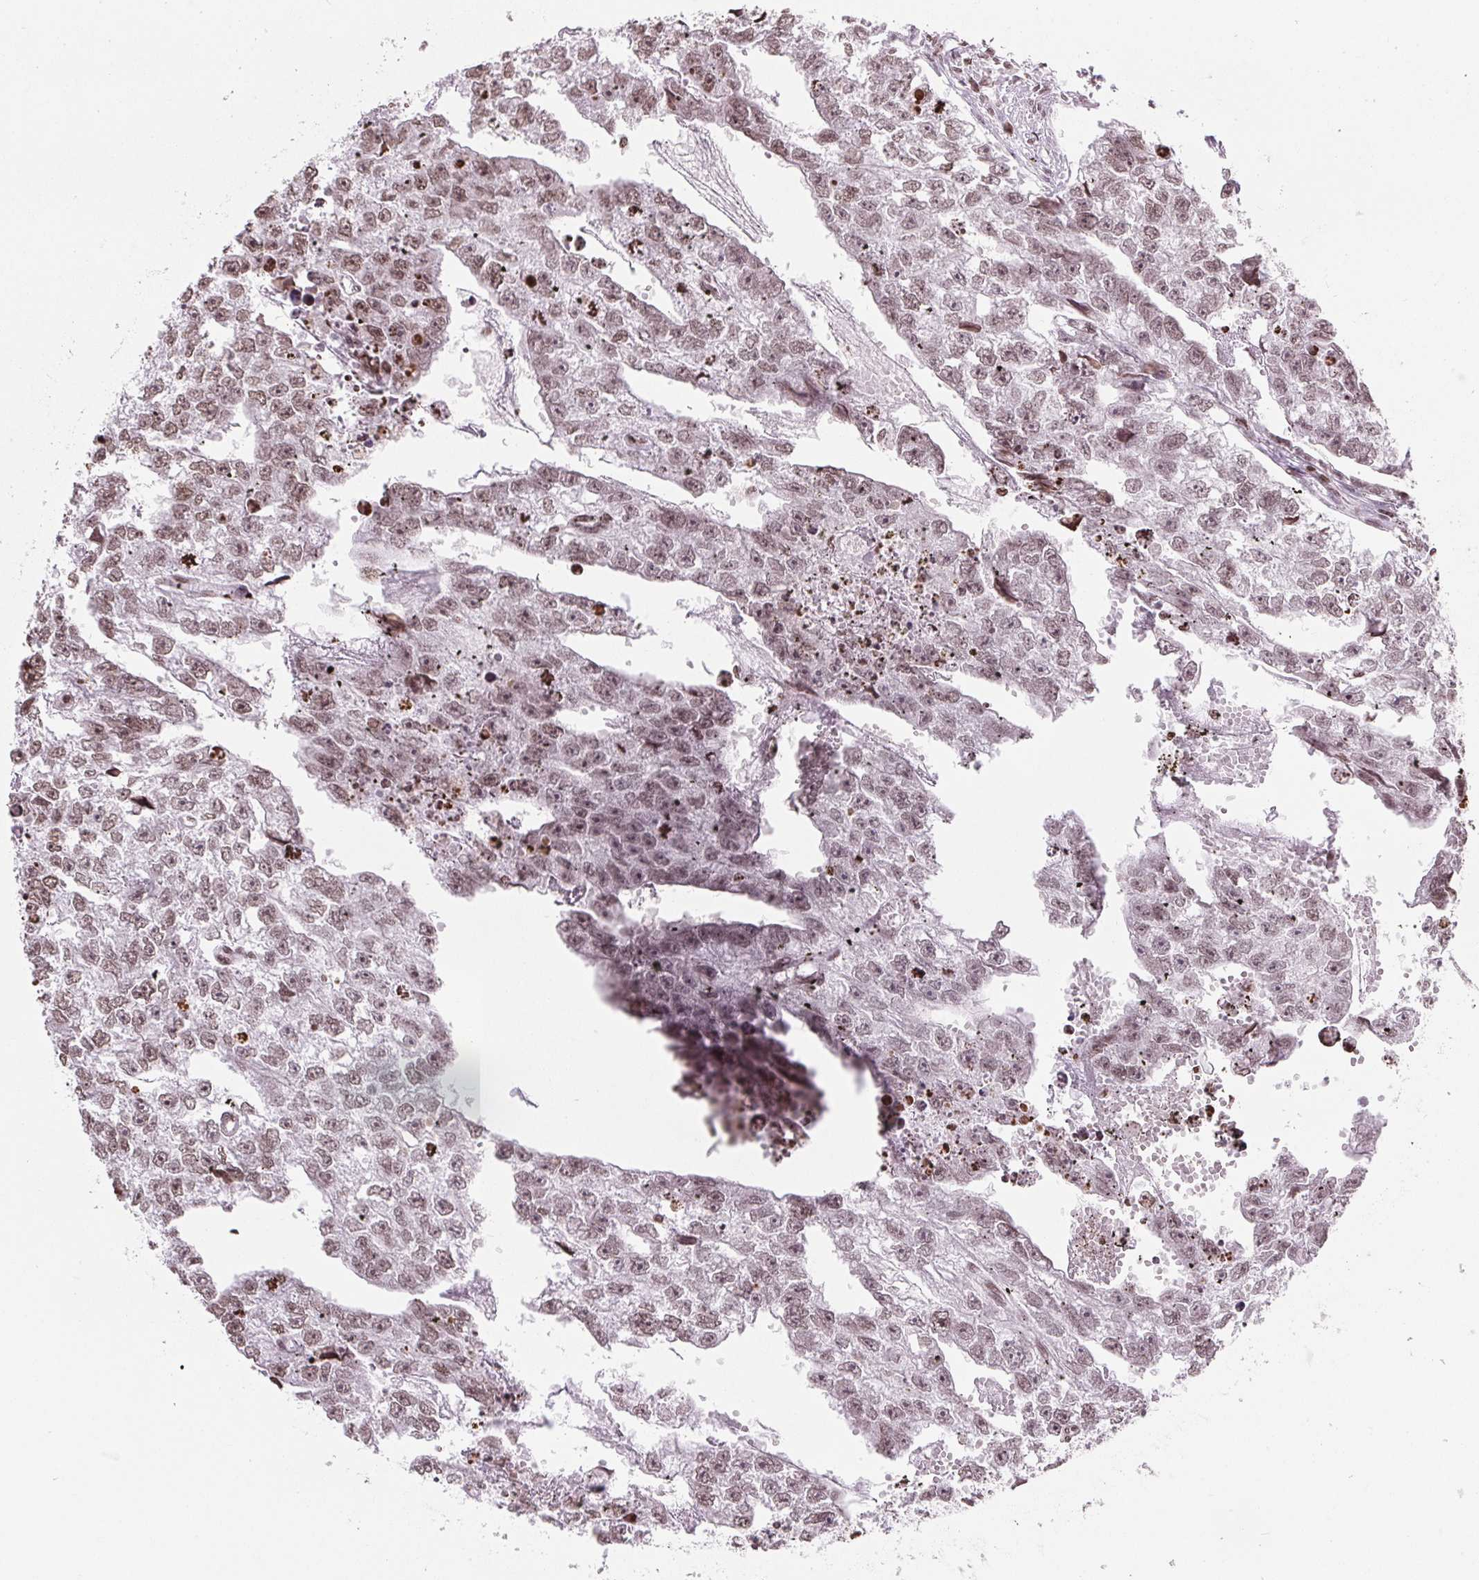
{"staining": {"intensity": "moderate", "quantity": ">75%", "location": "cytoplasmic/membranous,nuclear"}, "tissue": "testis cancer", "cell_type": "Tumor cells", "image_type": "cancer", "snomed": [{"axis": "morphology", "description": "Carcinoma, Embryonal, NOS"}, {"axis": "morphology", "description": "Teratoma, malignant, NOS"}, {"axis": "topography", "description": "Testis"}], "caption": "Immunohistochemical staining of human testis cancer reveals medium levels of moderate cytoplasmic/membranous and nuclear staining in approximately >75% of tumor cells.", "gene": "SMIM12", "patient": {"sex": "male", "age": 44}}